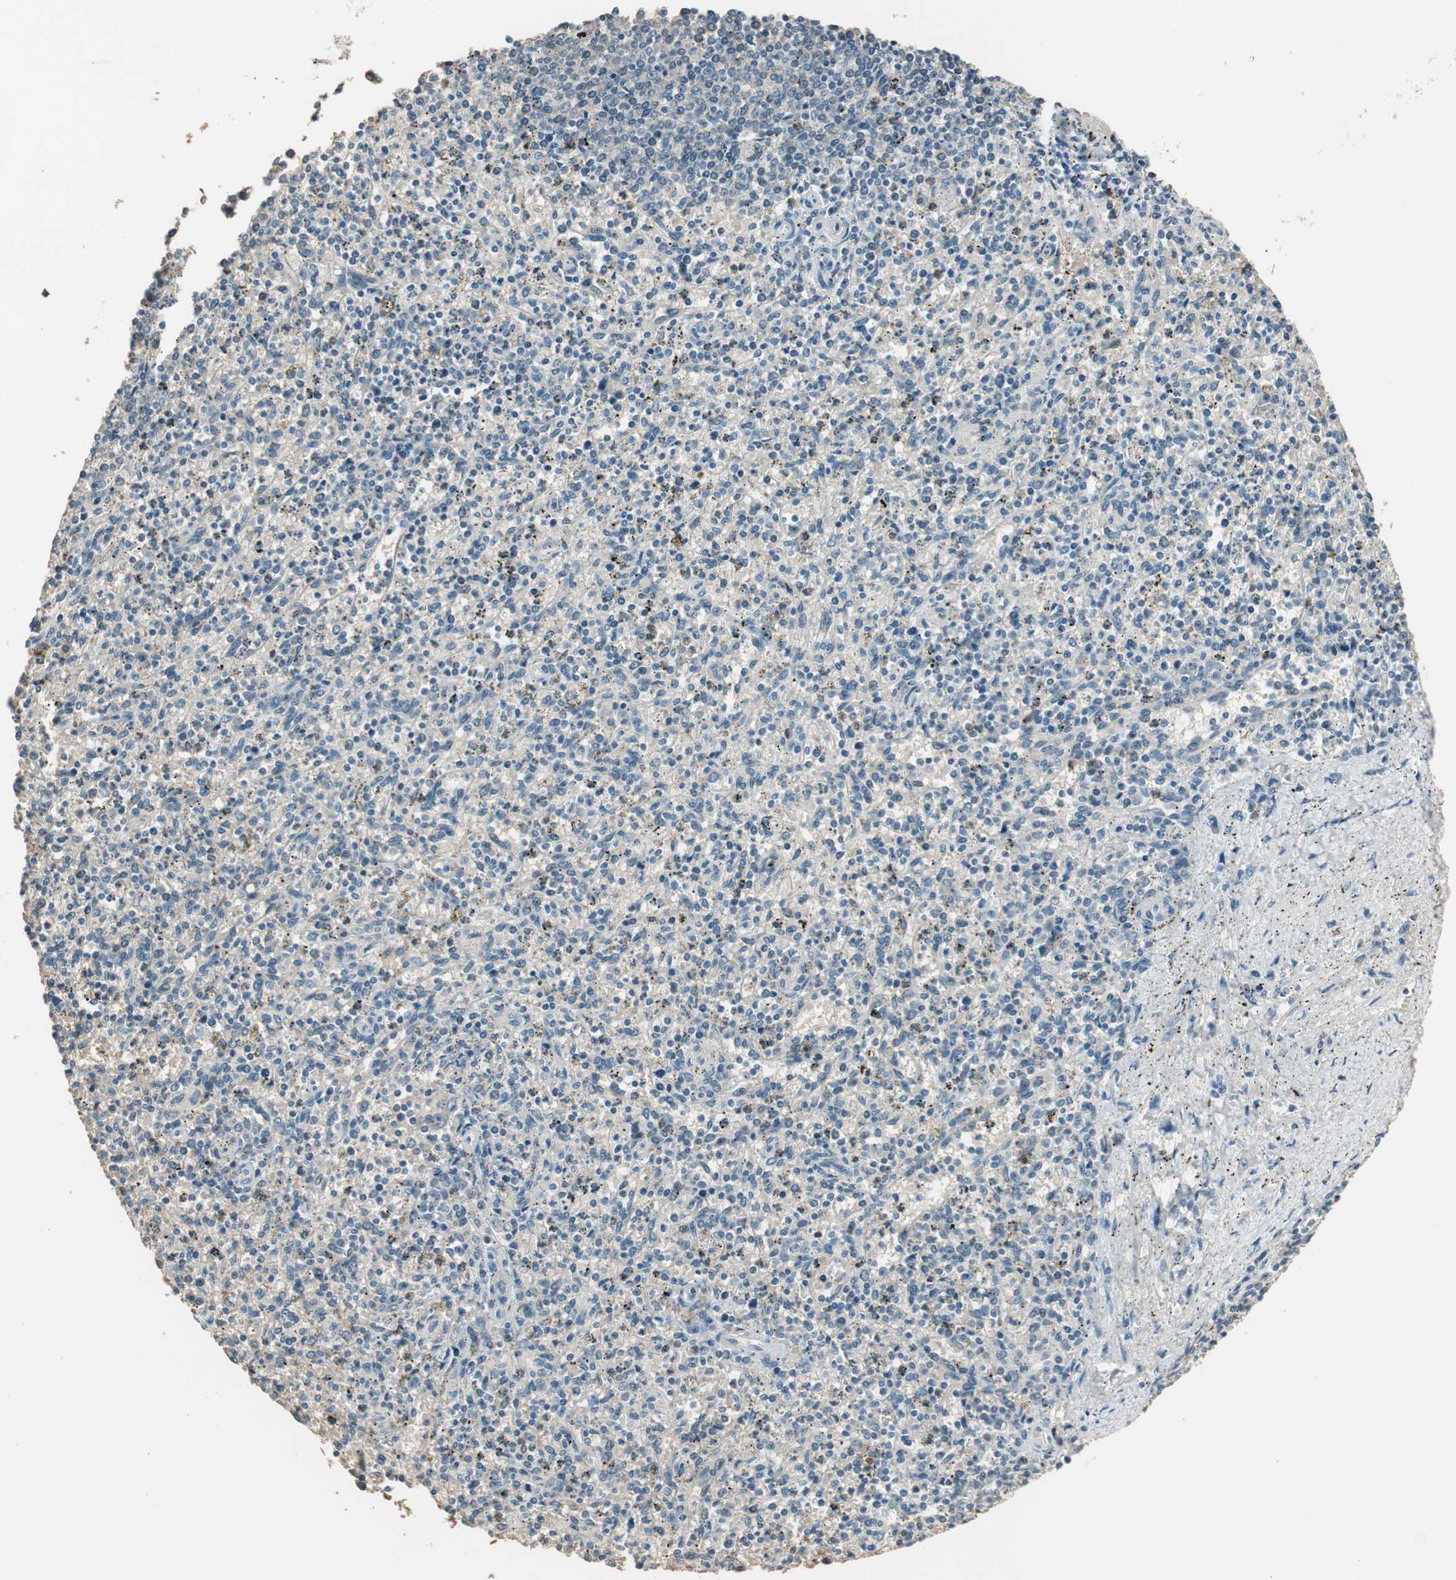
{"staining": {"intensity": "weak", "quantity": "<25%", "location": "cytoplasmic/membranous"}, "tissue": "spleen", "cell_type": "Cells in red pulp", "image_type": "normal", "snomed": [{"axis": "morphology", "description": "Normal tissue, NOS"}, {"axis": "topography", "description": "Spleen"}], "caption": "Immunohistochemistry image of unremarkable spleen stained for a protein (brown), which demonstrates no staining in cells in red pulp. (DAB (3,3'-diaminobenzidine) IHC visualized using brightfield microscopy, high magnification).", "gene": "USP5", "patient": {"sex": "male", "age": 72}}